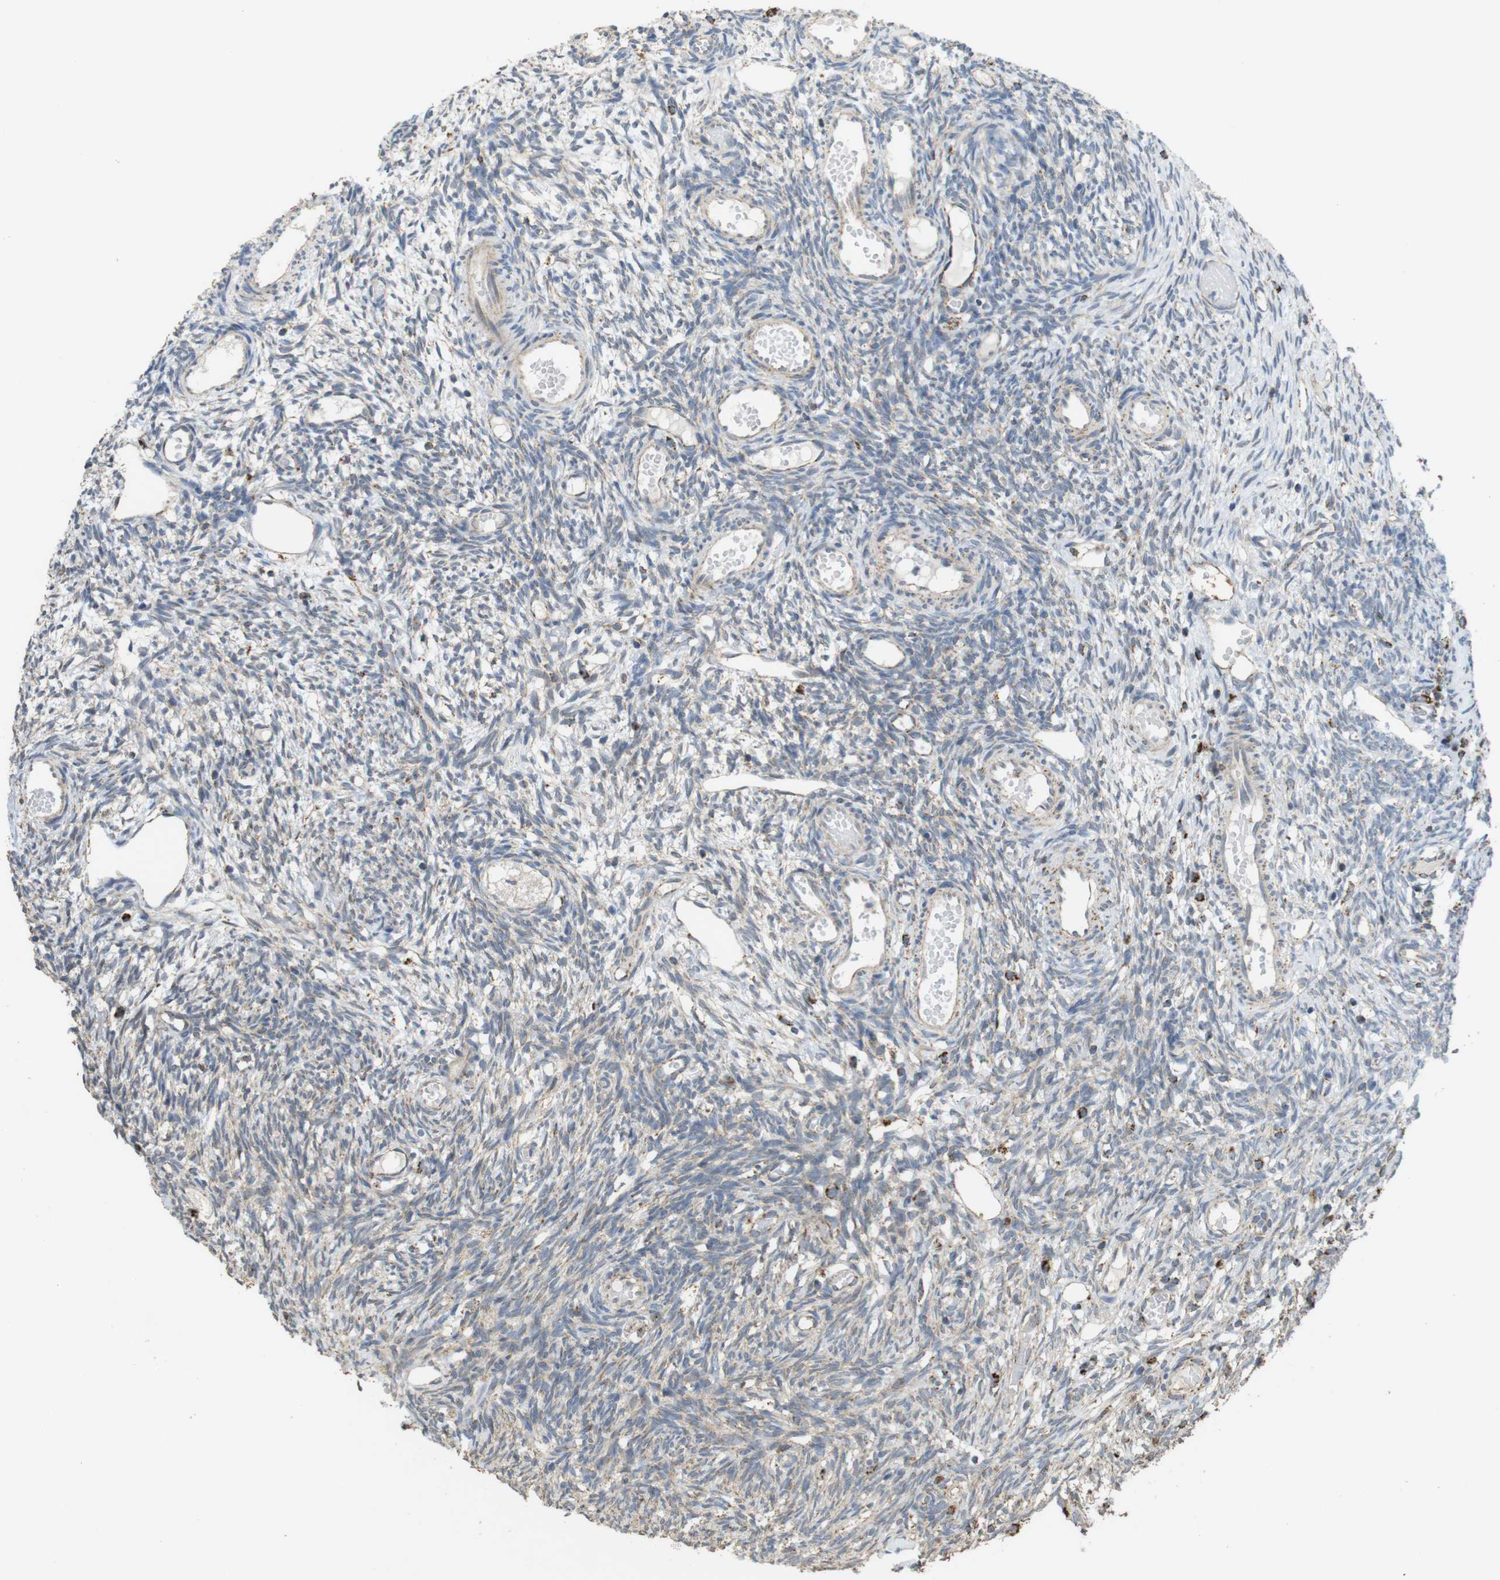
{"staining": {"intensity": "weak", "quantity": "<25%", "location": "cytoplasmic/membranous"}, "tissue": "ovary", "cell_type": "Follicle cells", "image_type": "normal", "snomed": [{"axis": "morphology", "description": "Normal tissue, NOS"}, {"axis": "topography", "description": "Ovary"}], "caption": "Immunohistochemistry (IHC) histopathology image of benign ovary: human ovary stained with DAB (3,3'-diaminobenzidine) shows no significant protein positivity in follicle cells.", "gene": "CALHM2", "patient": {"sex": "female", "age": 35}}